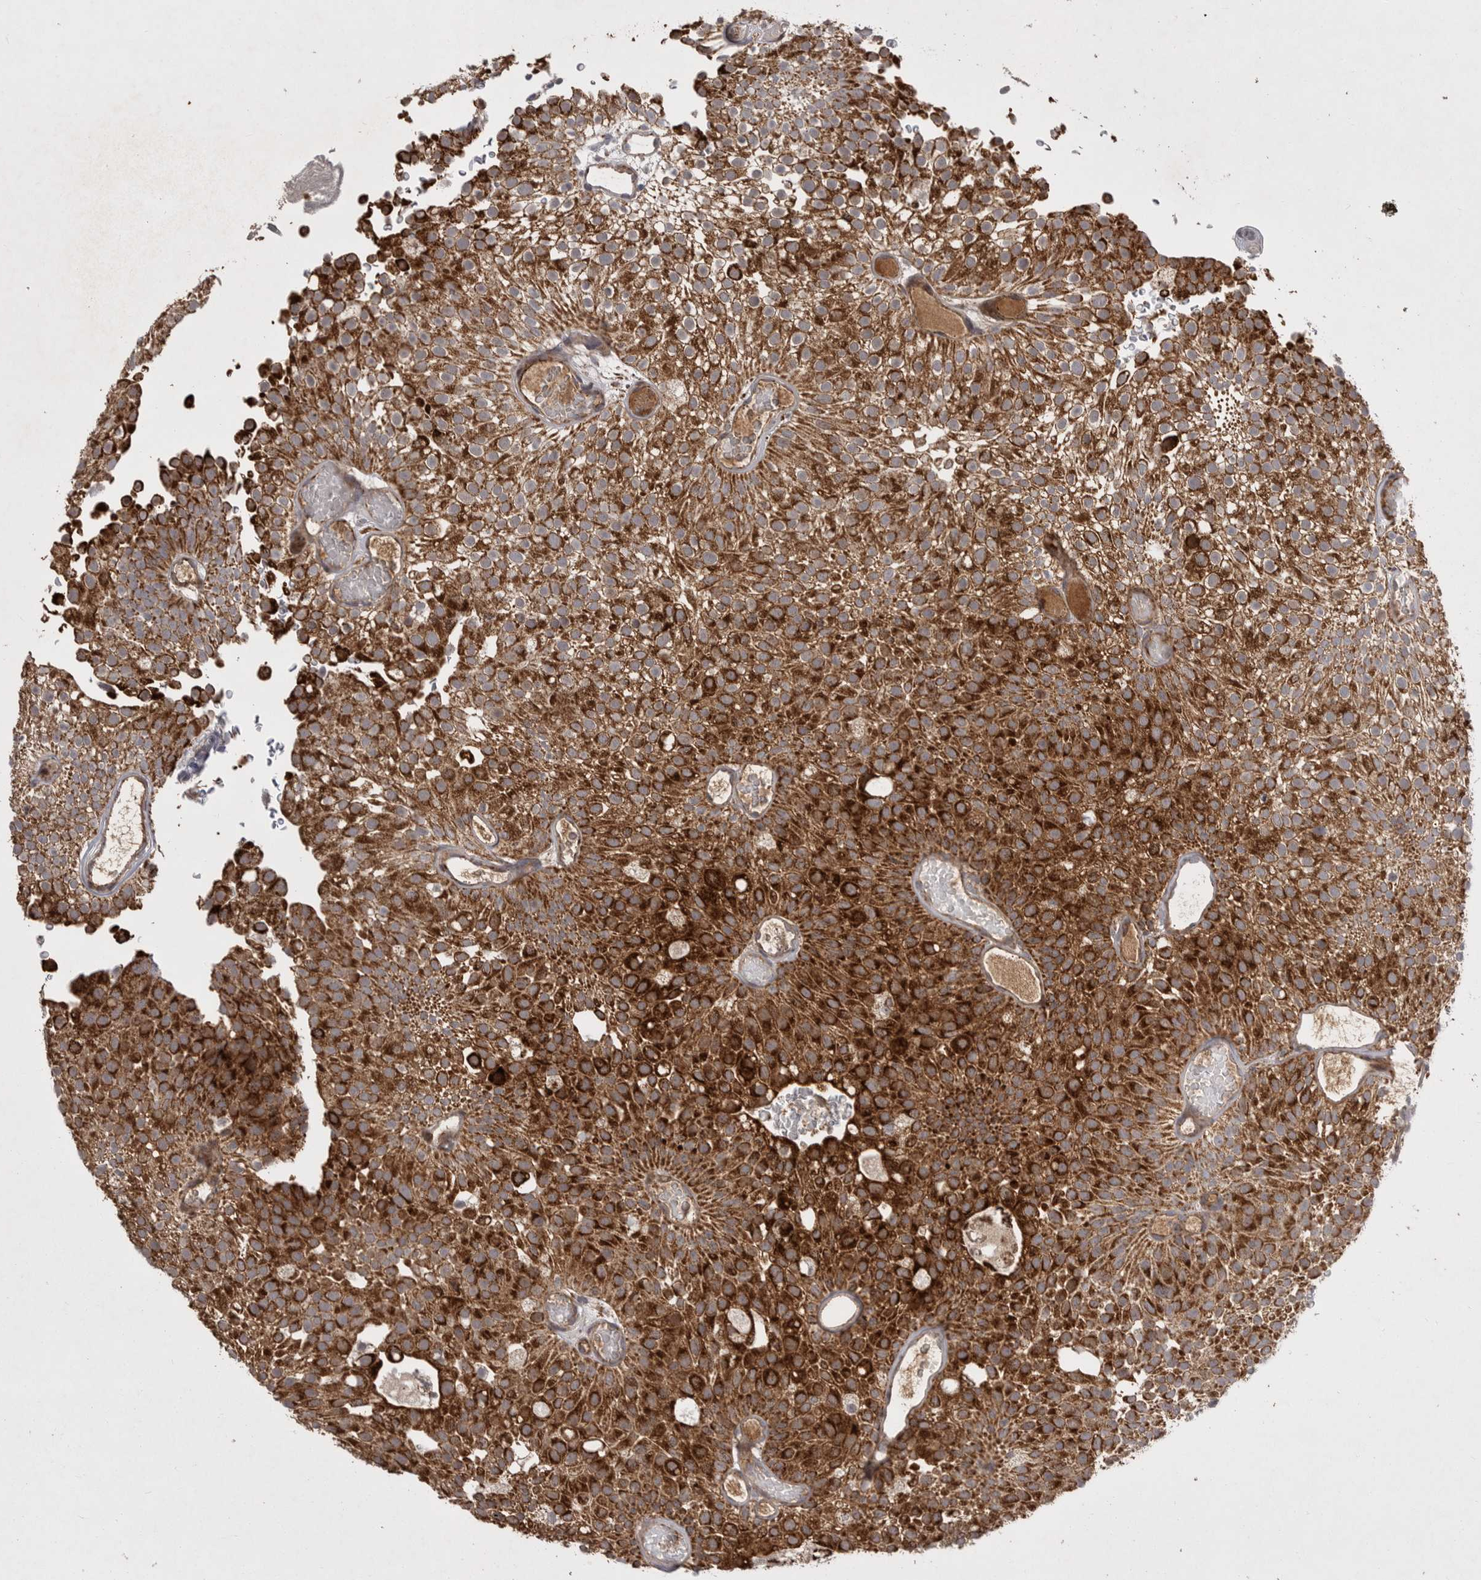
{"staining": {"intensity": "strong", "quantity": ">75%", "location": "cytoplasmic/membranous"}, "tissue": "urothelial cancer", "cell_type": "Tumor cells", "image_type": "cancer", "snomed": [{"axis": "morphology", "description": "Urothelial carcinoma, Low grade"}, {"axis": "topography", "description": "Urinary bladder"}], "caption": "This photomicrograph shows immunohistochemistry staining of urothelial cancer, with high strong cytoplasmic/membranous expression in approximately >75% of tumor cells.", "gene": "KYAT3", "patient": {"sex": "male", "age": 78}}